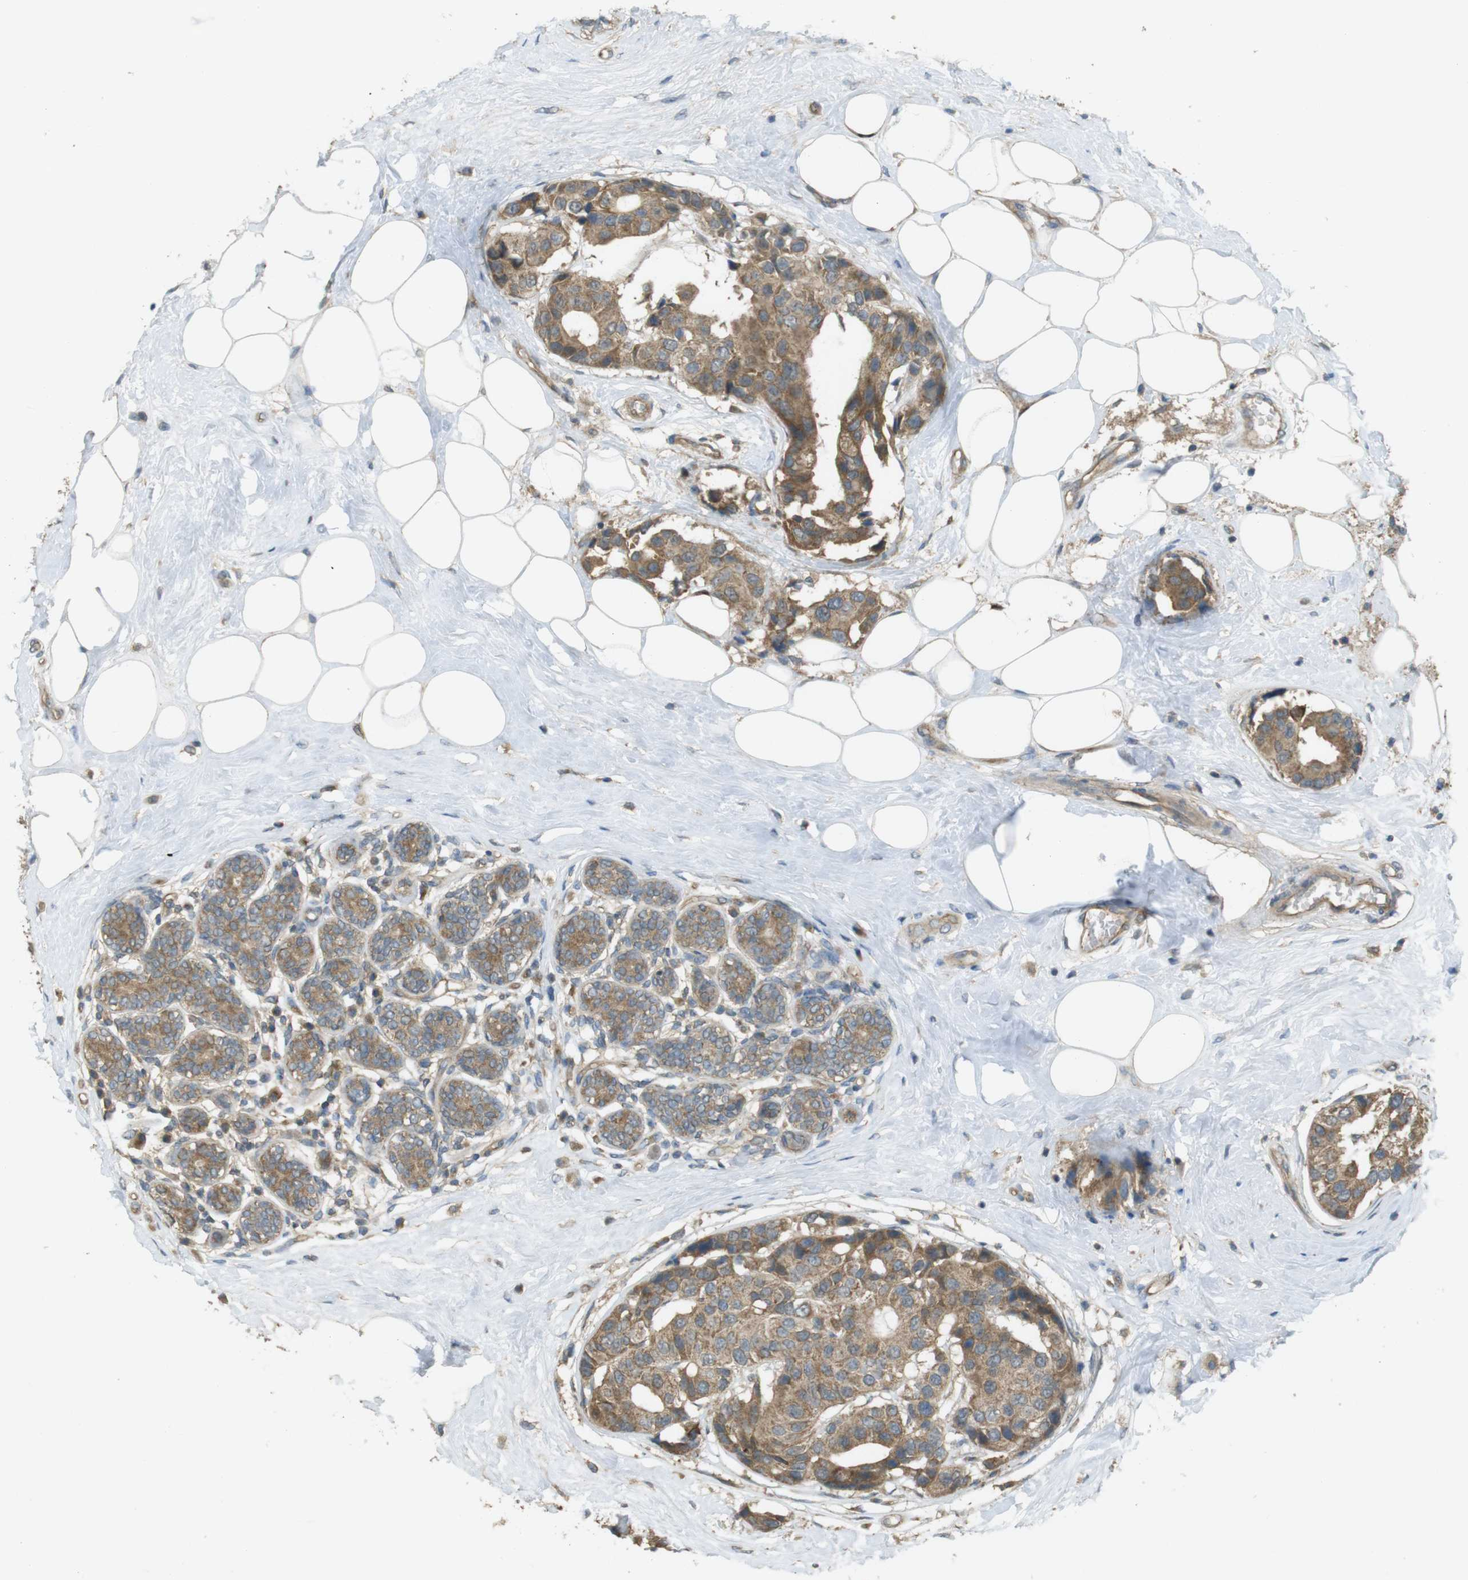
{"staining": {"intensity": "moderate", "quantity": ">75%", "location": "cytoplasmic/membranous"}, "tissue": "breast cancer", "cell_type": "Tumor cells", "image_type": "cancer", "snomed": [{"axis": "morphology", "description": "Normal tissue, NOS"}, {"axis": "morphology", "description": "Duct carcinoma"}, {"axis": "topography", "description": "Breast"}], "caption": "Tumor cells display moderate cytoplasmic/membranous positivity in about >75% of cells in breast intraductal carcinoma.", "gene": "ZDHHC20", "patient": {"sex": "female", "age": 39}}